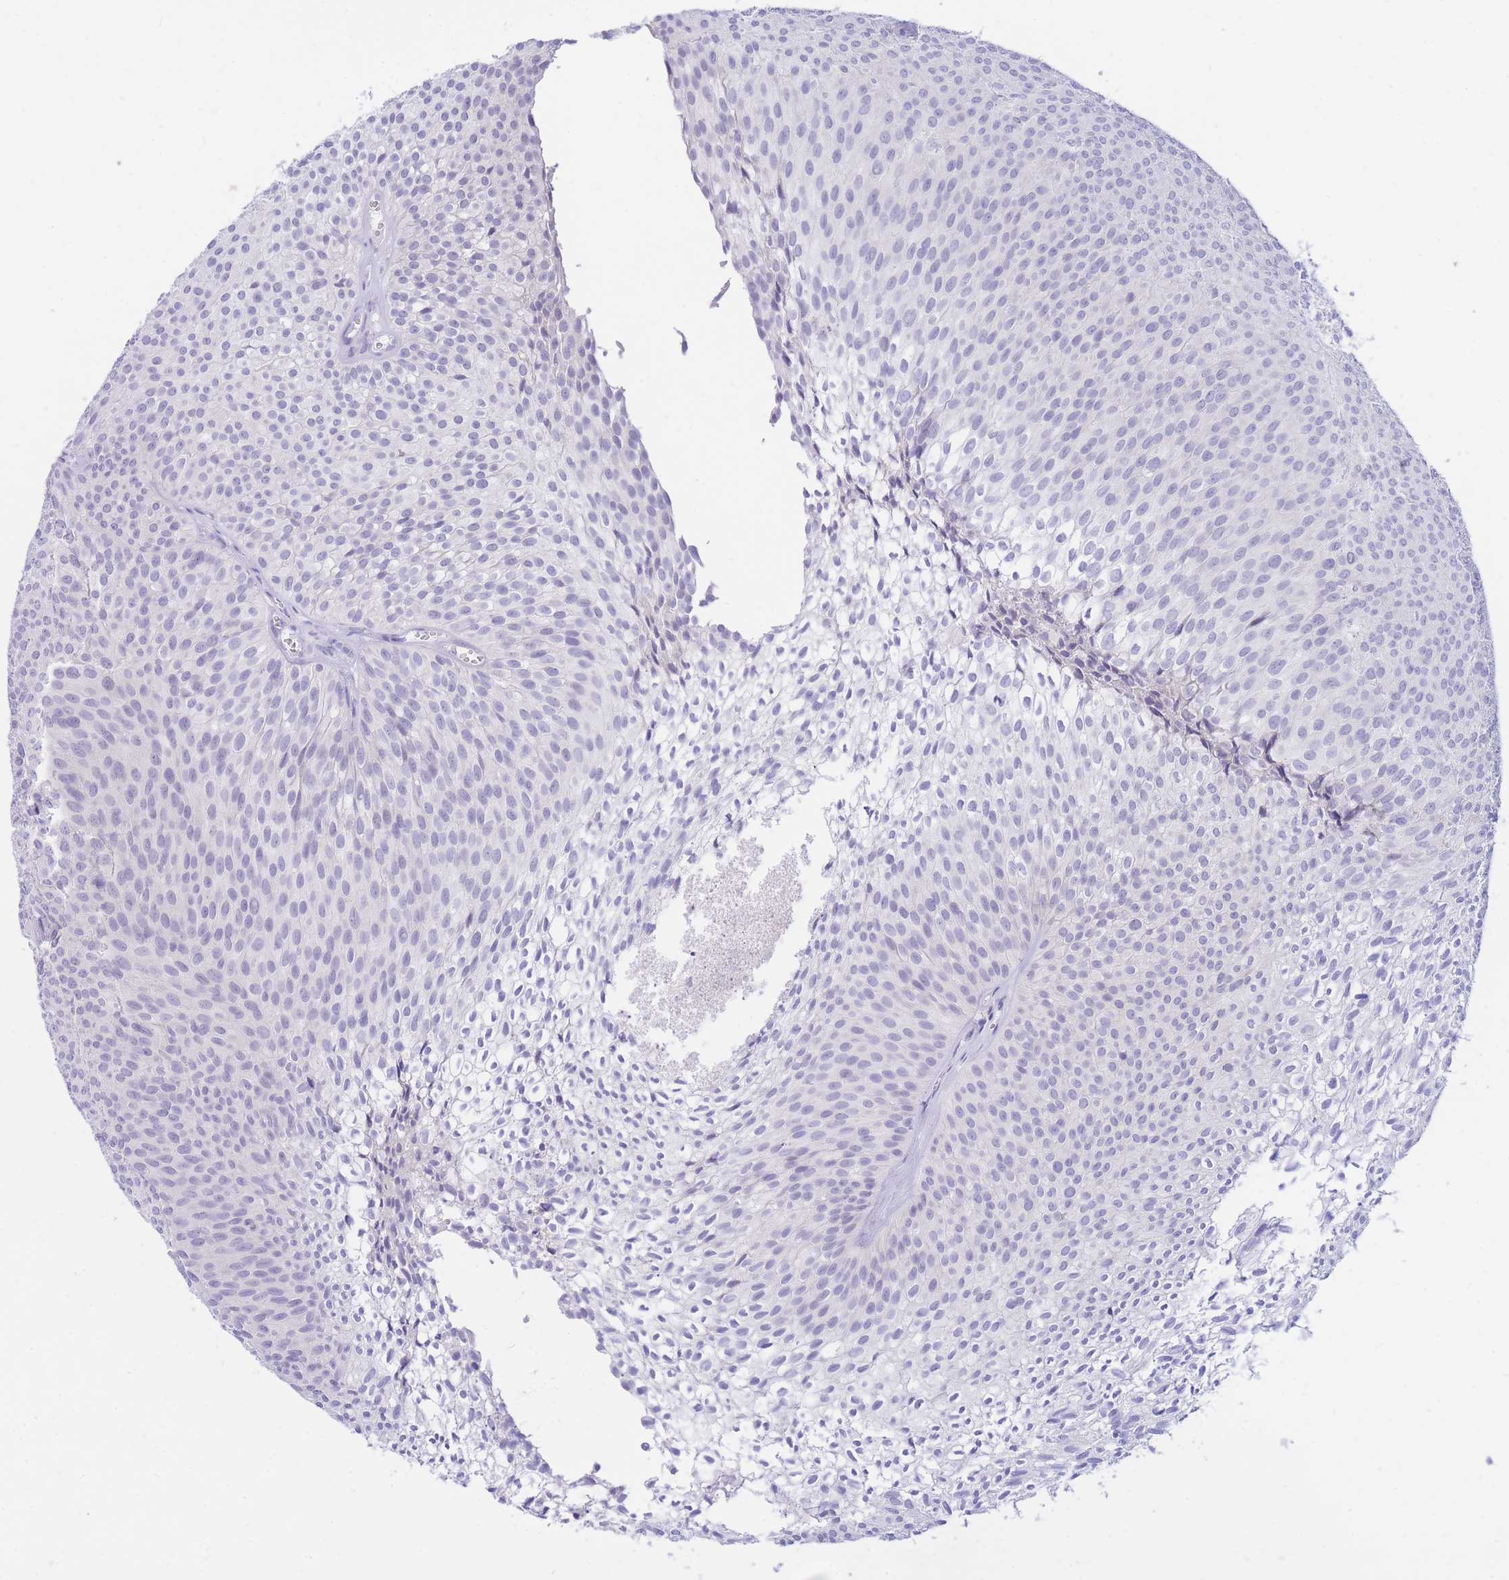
{"staining": {"intensity": "negative", "quantity": "none", "location": "none"}, "tissue": "urothelial cancer", "cell_type": "Tumor cells", "image_type": "cancer", "snomed": [{"axis": "morphology", "description": "Urothelial carcinoma, Low grade"}, {"axis": "topography", "description": "Urinary bladder"}], "caption": "Immunohistochemical staining of low-grade urothelial carcinoma exhibits no significant staining in tumor cells. The staining is performed using DAB (3,3'-diaminobenzidine) brown chromogen with nuclei counter-stained in using hematoxylin.", "gene": "SSUH2", "patient": {"sex": "male", "age": 91}}